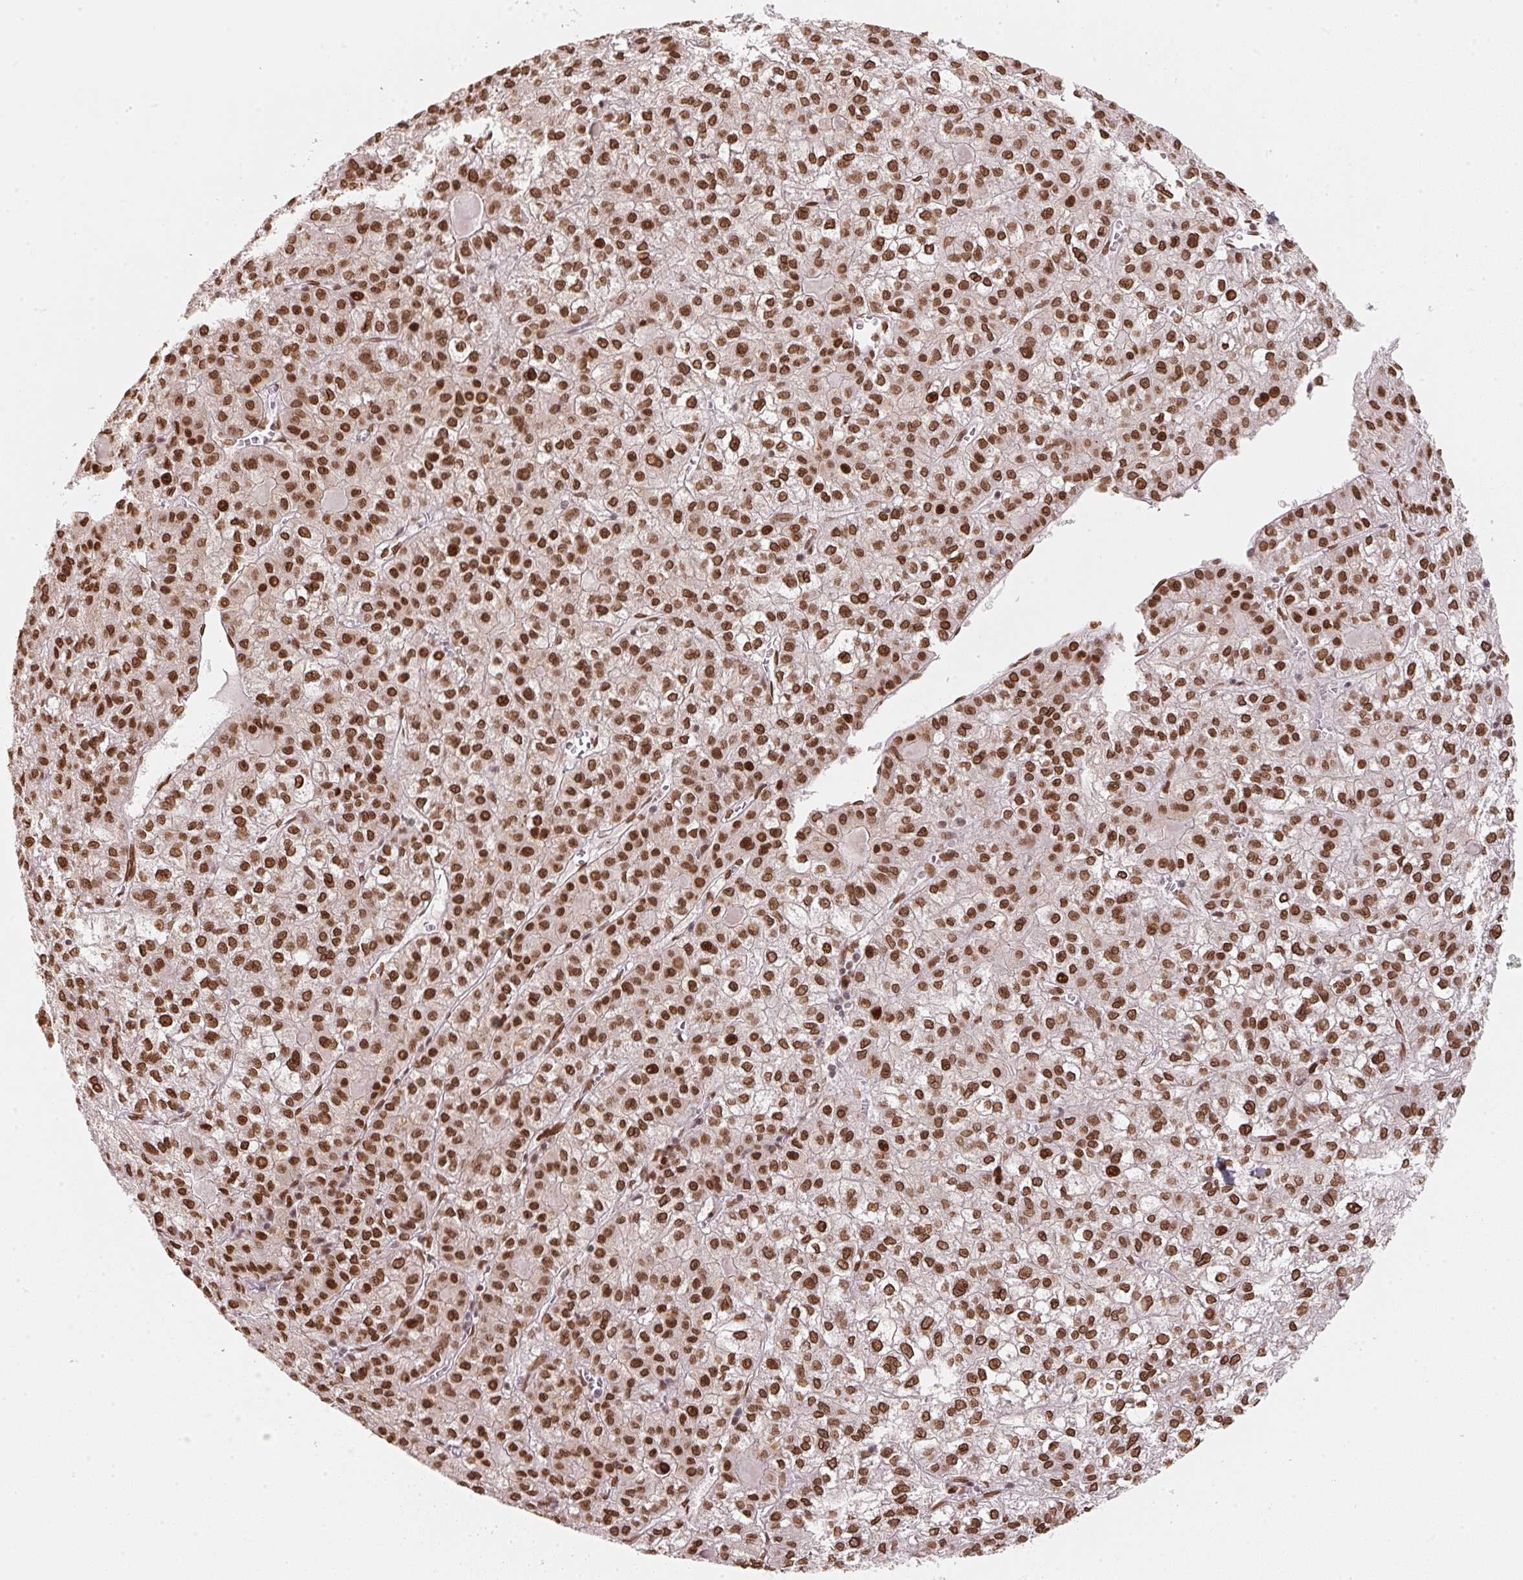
{"staining": {"intensity": "strong", "quantity": ">75%", "location": "nuclear"}, "tissue": "liver cancer", "cell_type": "Tumor cells", "image_type": "cancer", "snomed": [{"axis": "morphology", "description": "Carcinoma, Hepatocellular, NOS"}, {"axis": "topography", "description": "Liver"}], "caption": "A brown stain highlights strong nuclear expression of a protein in liver cancer tumor cells. (DAB (3,3'-diaminobenzidine) IHC with brightfield microscopy, high magnification).", "gene": "SAP30BP", "patient": {"sex": "female", "age": 43}}